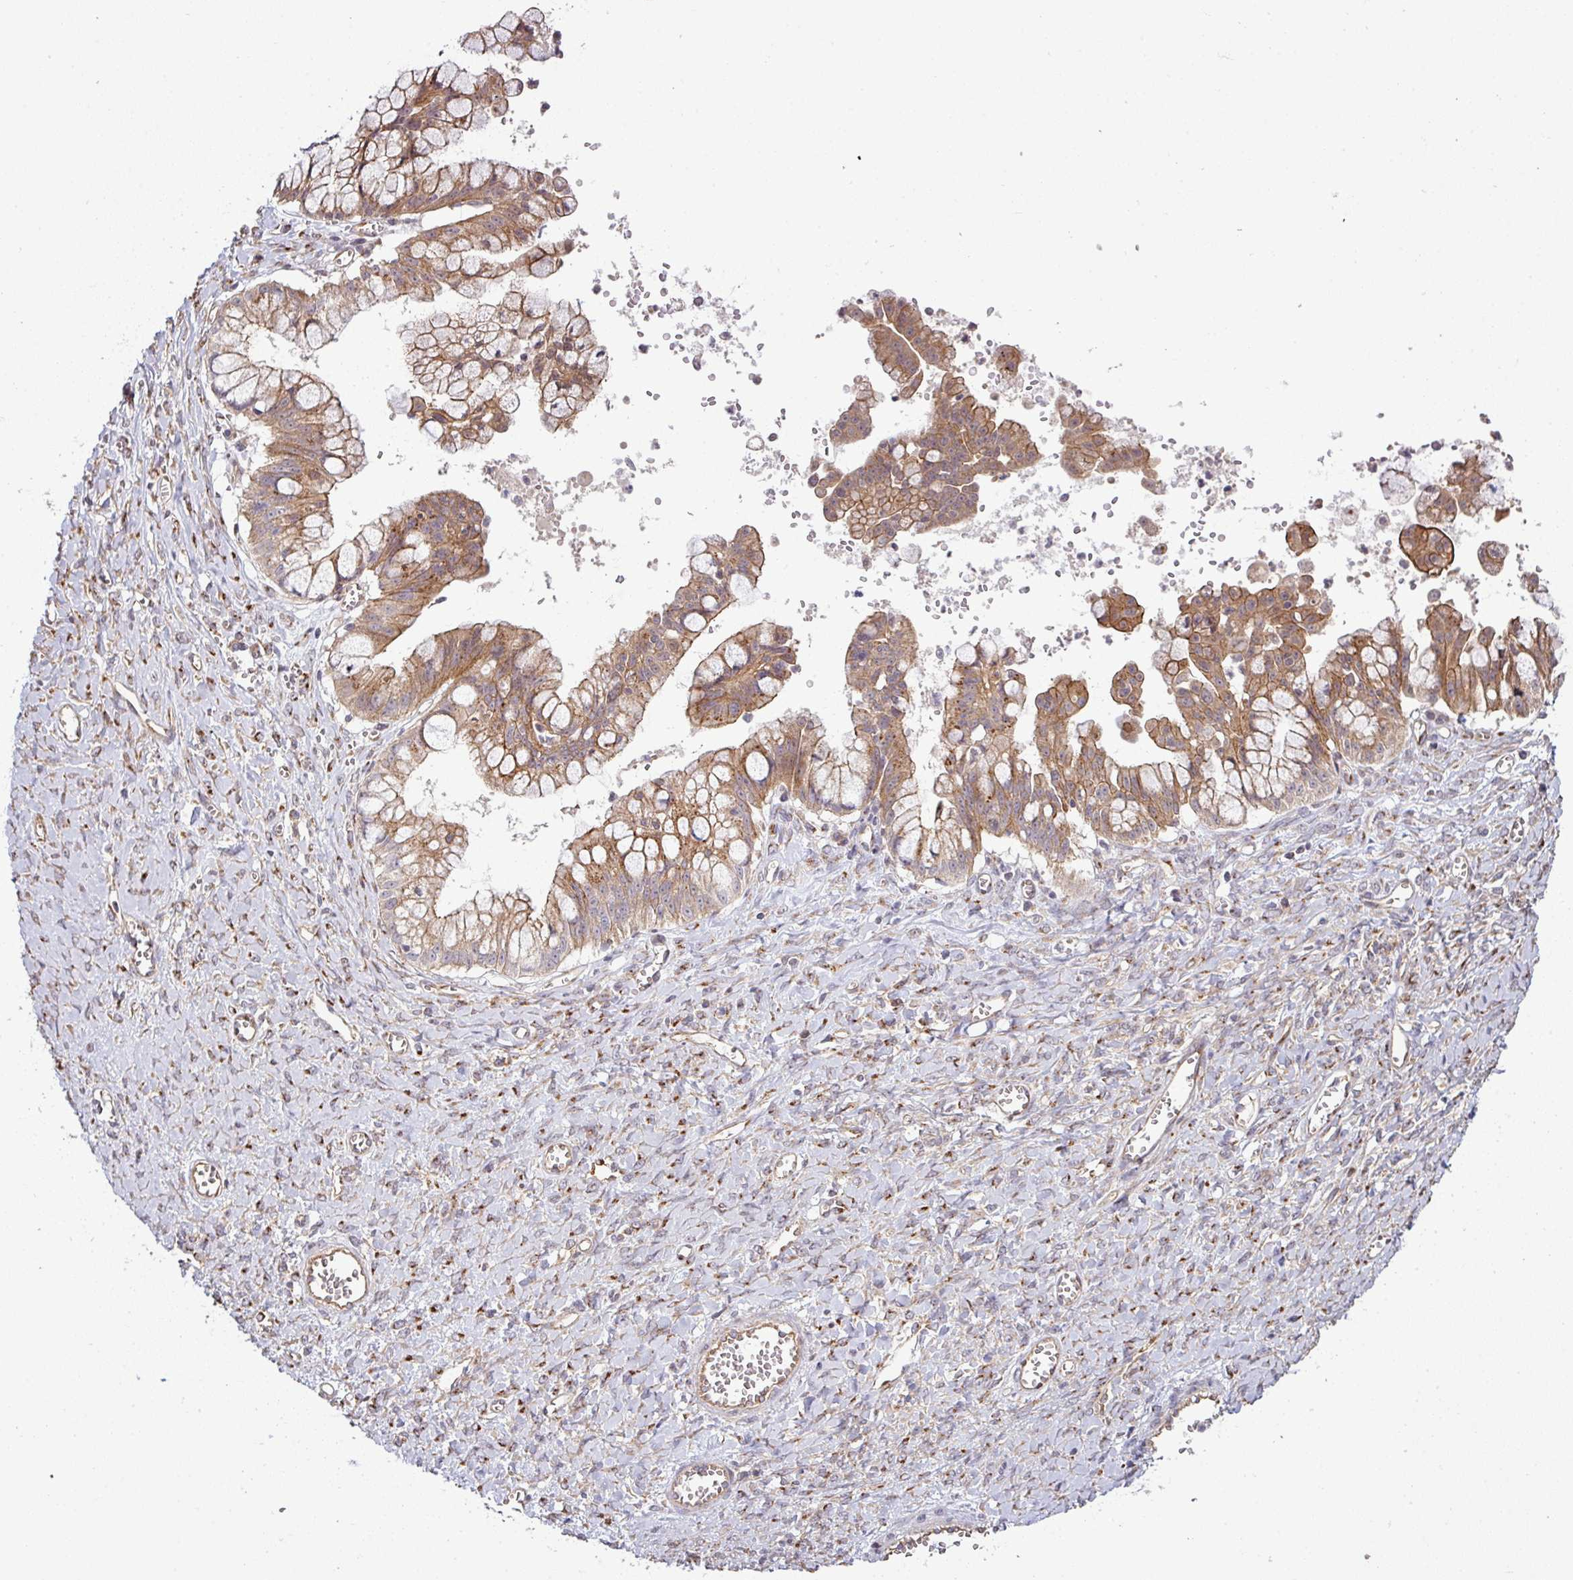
{"staining": {"intensity": "moderate", "quantity": ">75%", "location": "cytoplasmic/membranous"}, "tissue": "ovarian cancer", "cell_type": "Tumor cells", "image_type": "cancer", "snomed": [{"axis": "morphology", "description": "Cystadenocarcinoma, mucinous, NOS"}, {"axis": "topography", "description": "Ovary"}], "caption": "IHC histopathology image of mucinous cystadenocarcinoma (ovarian) stained for a protein (brown), which reveals medium levels of moderate cytoplasmic/membranous positivity in approximately >75% of tumor cells.", "gene": "TIMMDC1", "patient": {"sex": "female", "age": 70}}